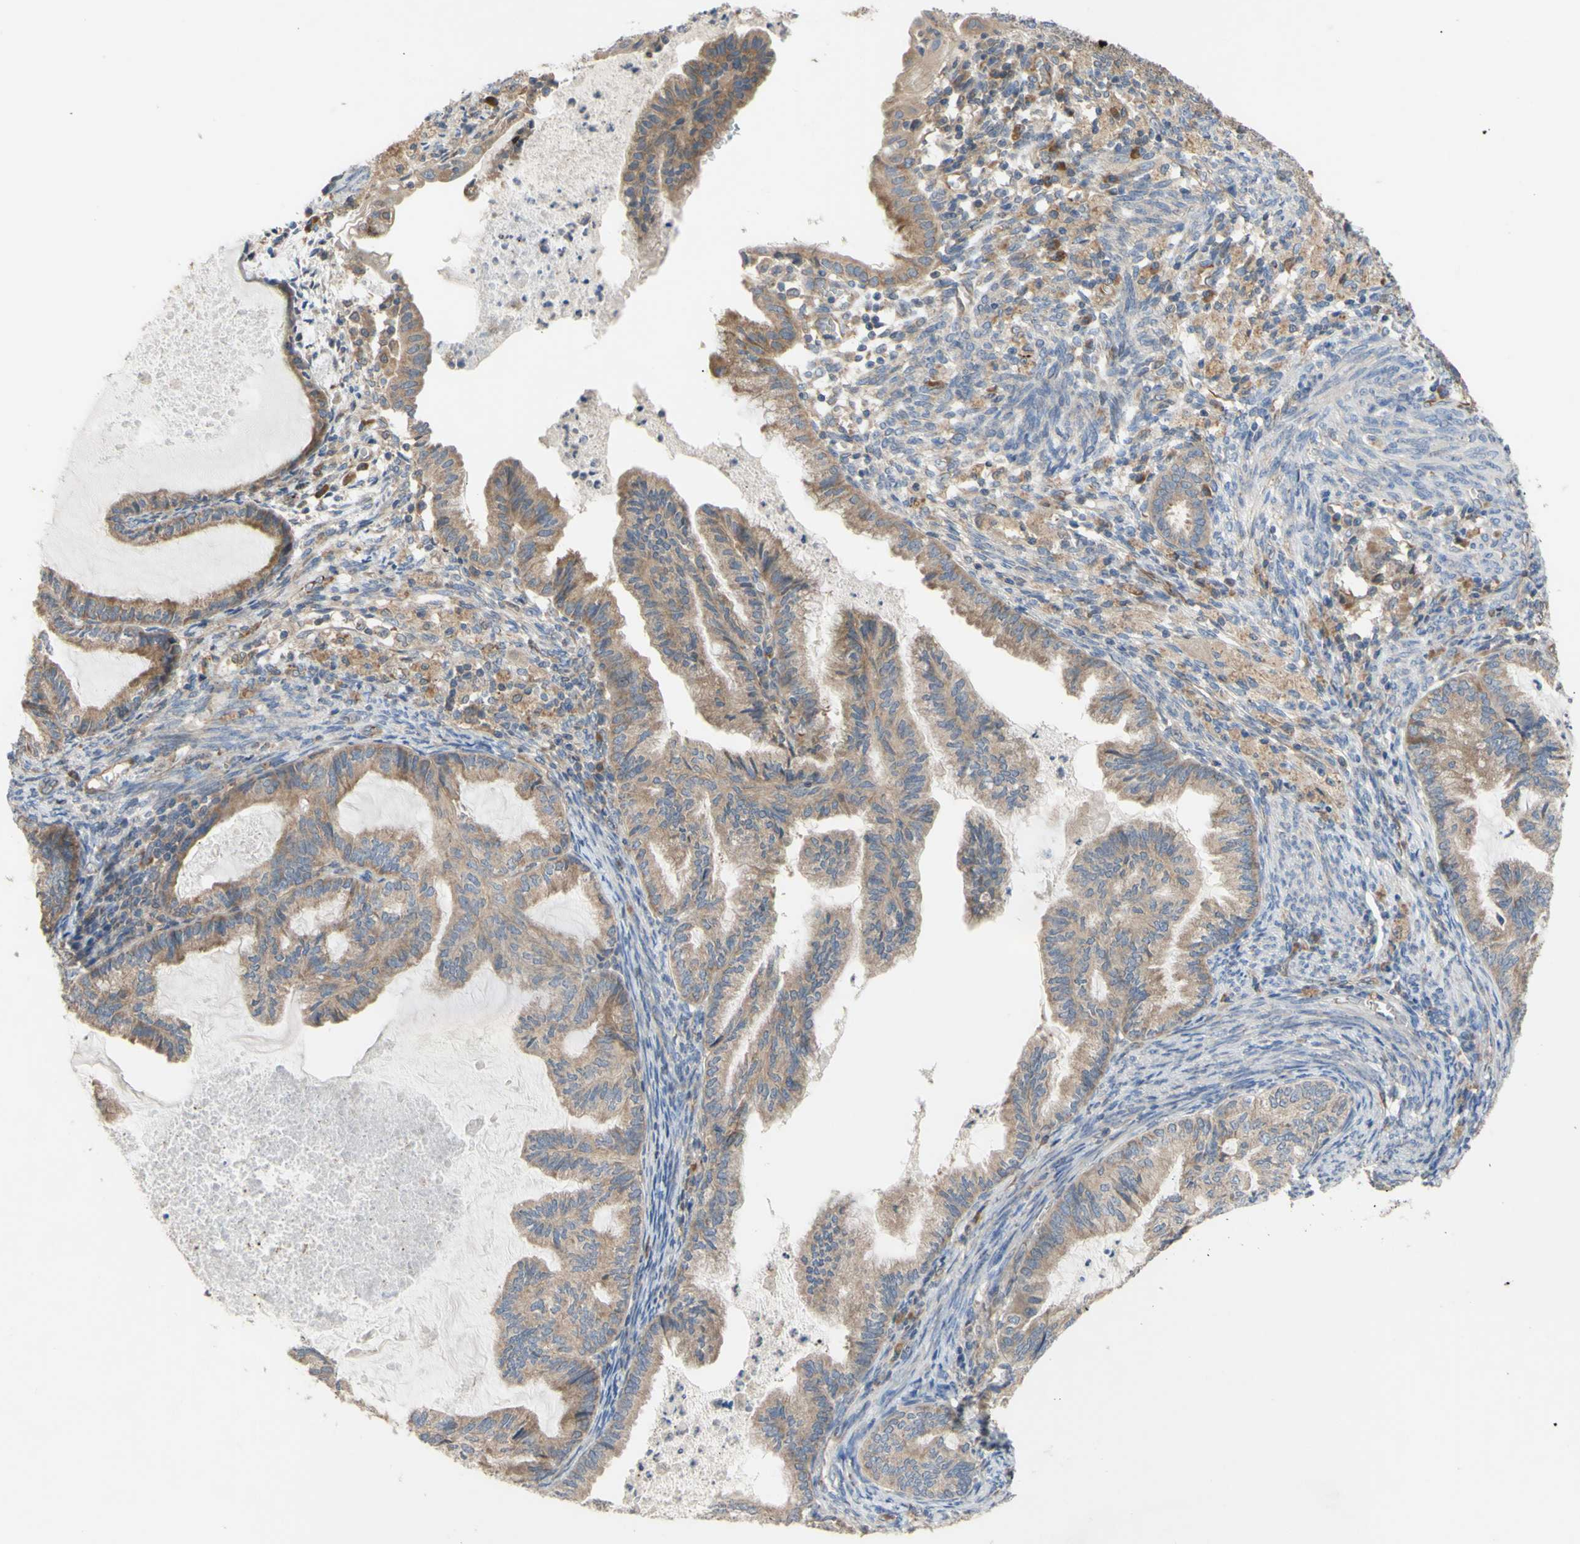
{"staining": {"intensity": "moderate", "quantity": ">75%", "location": "cytoplasmic/membranous"}, "tissue": "cervical cancer", "cell_type": "Tumor cells", "image_type": "cancer", "snomed": [{"axis": "morphology", "description": "Normal tissue, NOS"}, {"axis": "morphology", "description": "Adenocarcinoma, NOS"}, {"axis": "topography", "description": "Cervix"}, {"axis": "topography", "description": "Endometrium"}], "caption": "Immunohistochemical staining of human cervical adenocarcinoma displays medium levels of moderate cytoplasmic/membranous protein staining in approximately >75% of tumor cells. Nuclei are stained in blue.", "gene": "EIF2S3", "patient": {"sex": "female", "age": 86}}